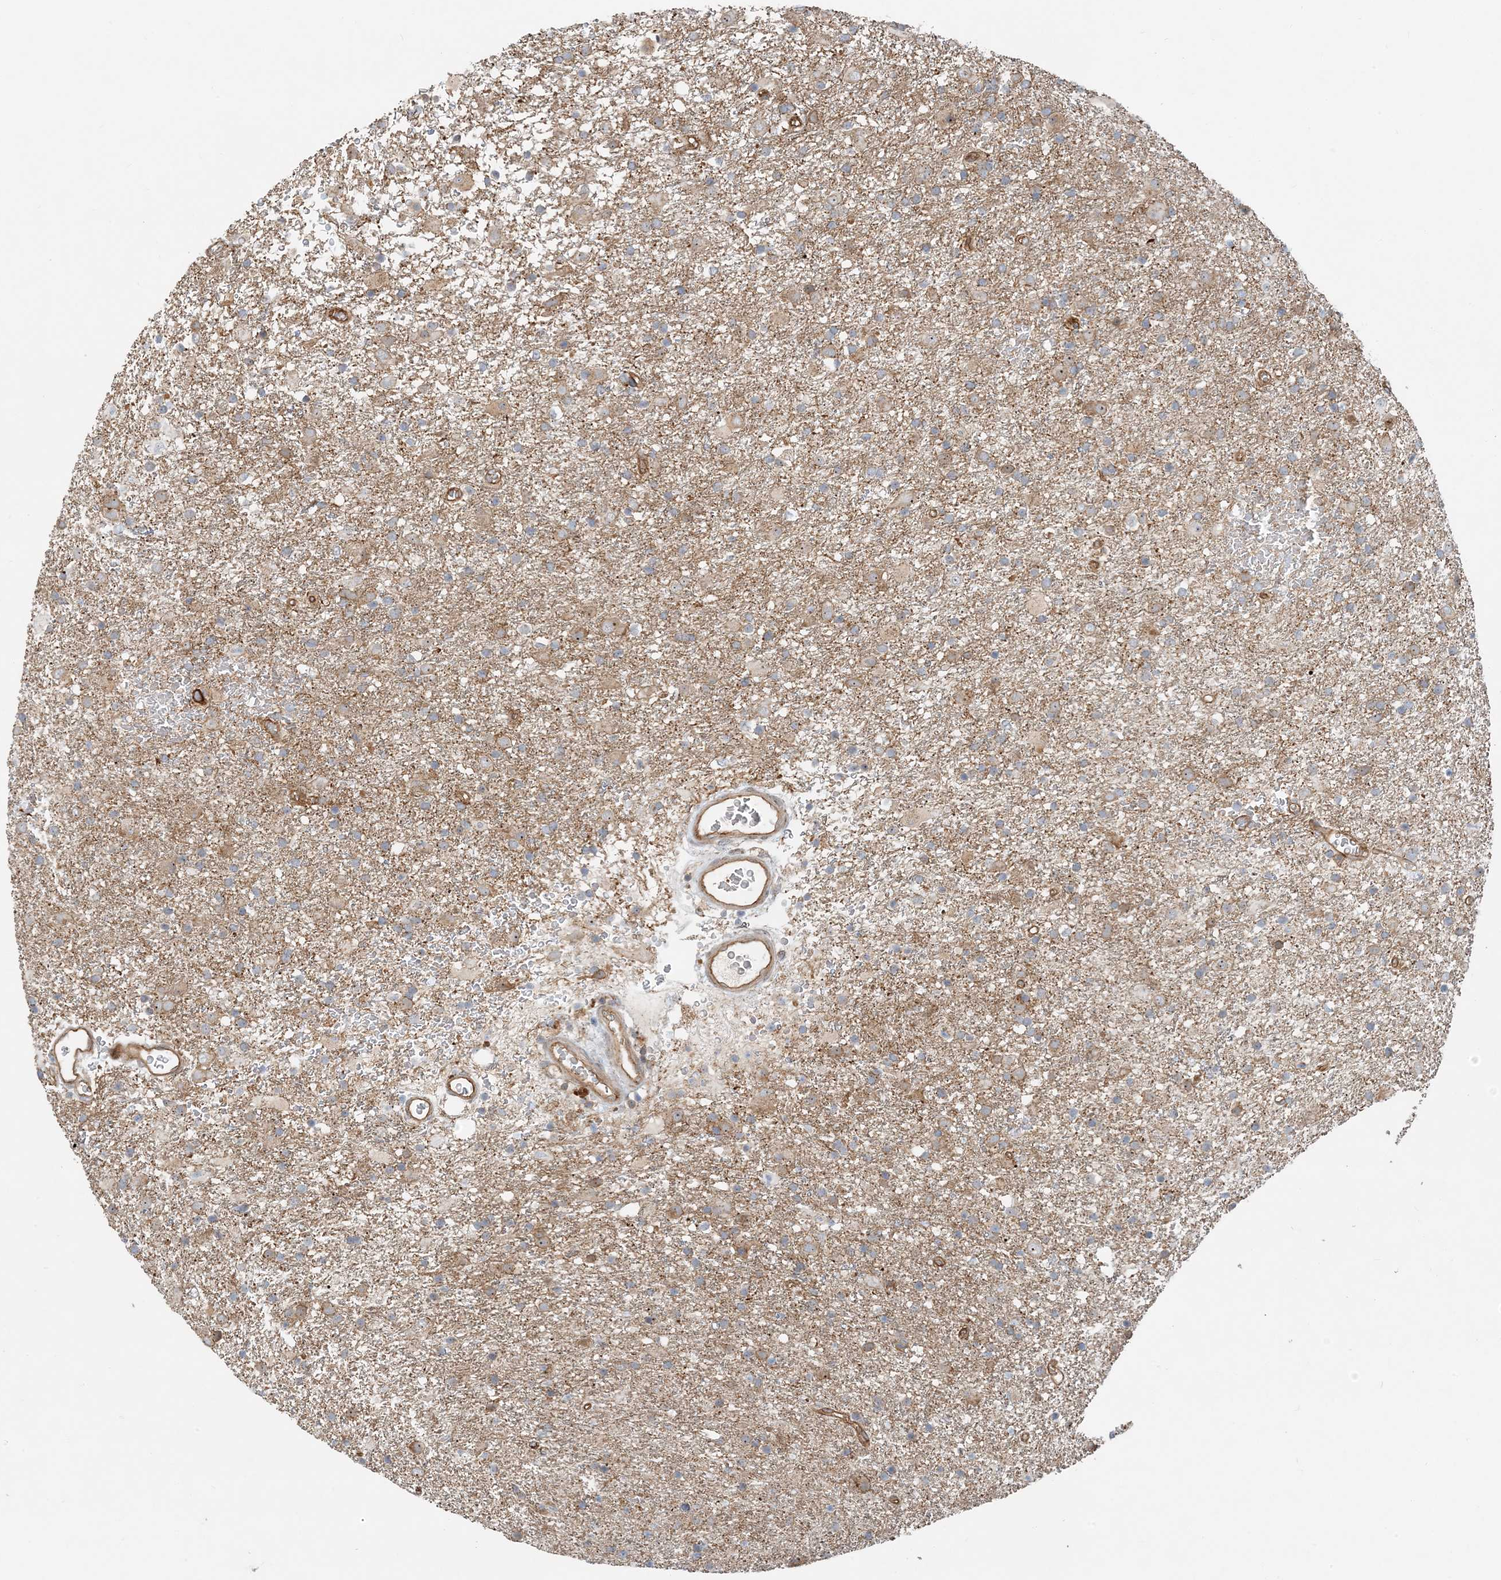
{"staining": {"intensity": "weak", "quantity": "<25%", "location": "cytoplasmic/membranous"}, "tissue": "glioma", "cell_type": "Tumor cells", "image_type": "cancer", "snomed": [{"axis": "morphology", "description": "Glioma, malignant, Low grade"}, {"axis": "topography", "description": "Brain"}], "caption": "The immunohistochemistry (IHC) image has no significant positivity in tumor cells of glioma tissue.", "gene": "MYL5", "patient": {"sex": "male", "age": 65}}